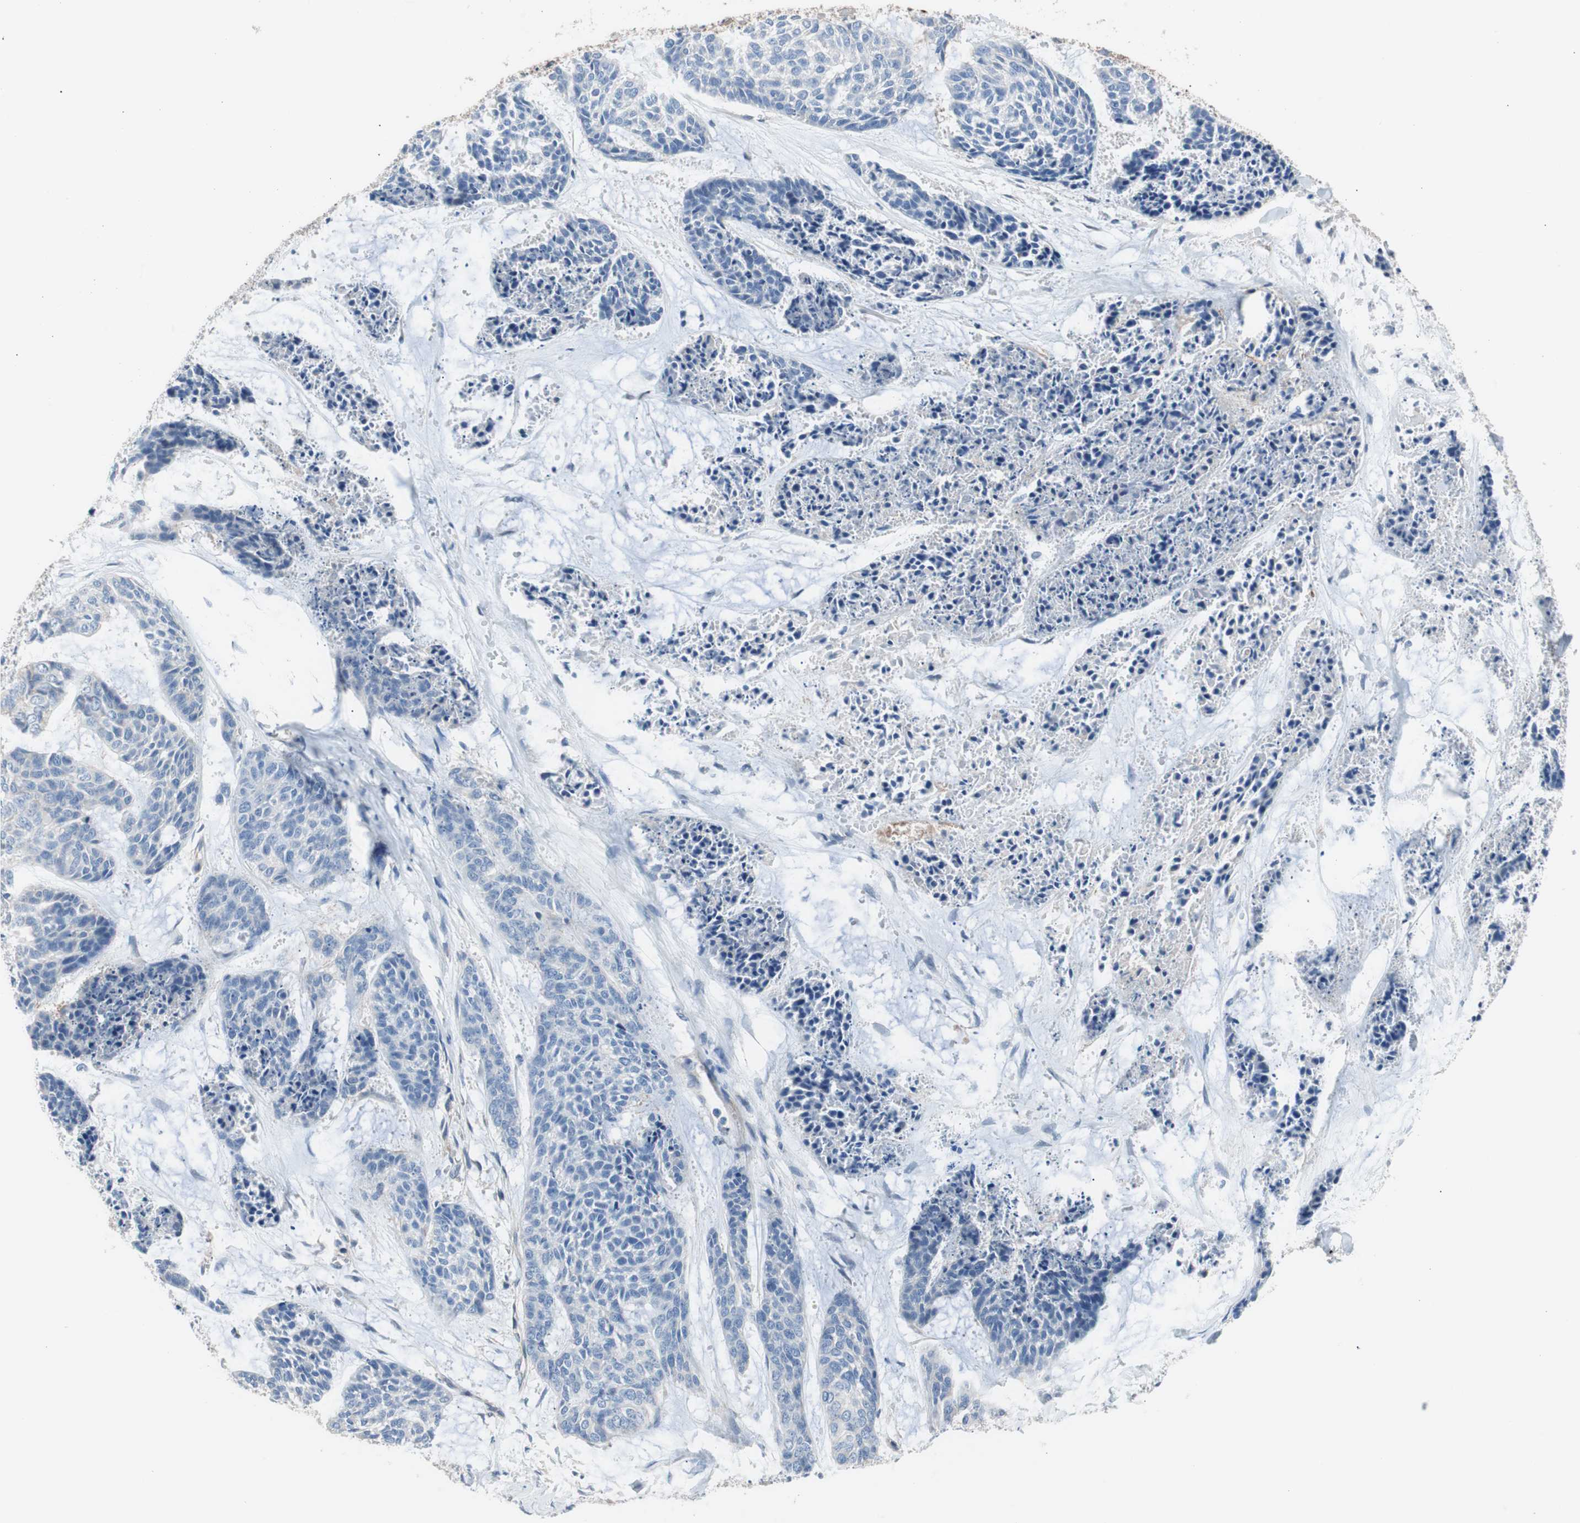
{"staining": {"intensity": "negative", "quantity": "none", "location": "none"}, "tissue": "skin cancer", "cell_type": "Tumor cells", "image_type": "cancer", "snomed": [{"axis": "morphology", "description": "Basal cell carcinoma"}, {"axis": "topography", "description": "Skin"}], "caption": "This is an immunohistochemistry (IHC) histopathology image of human skin cancer. There is no staining in tumor cells.", "gene": "CD81", "patient": {"sex": "female", "age": 64}}